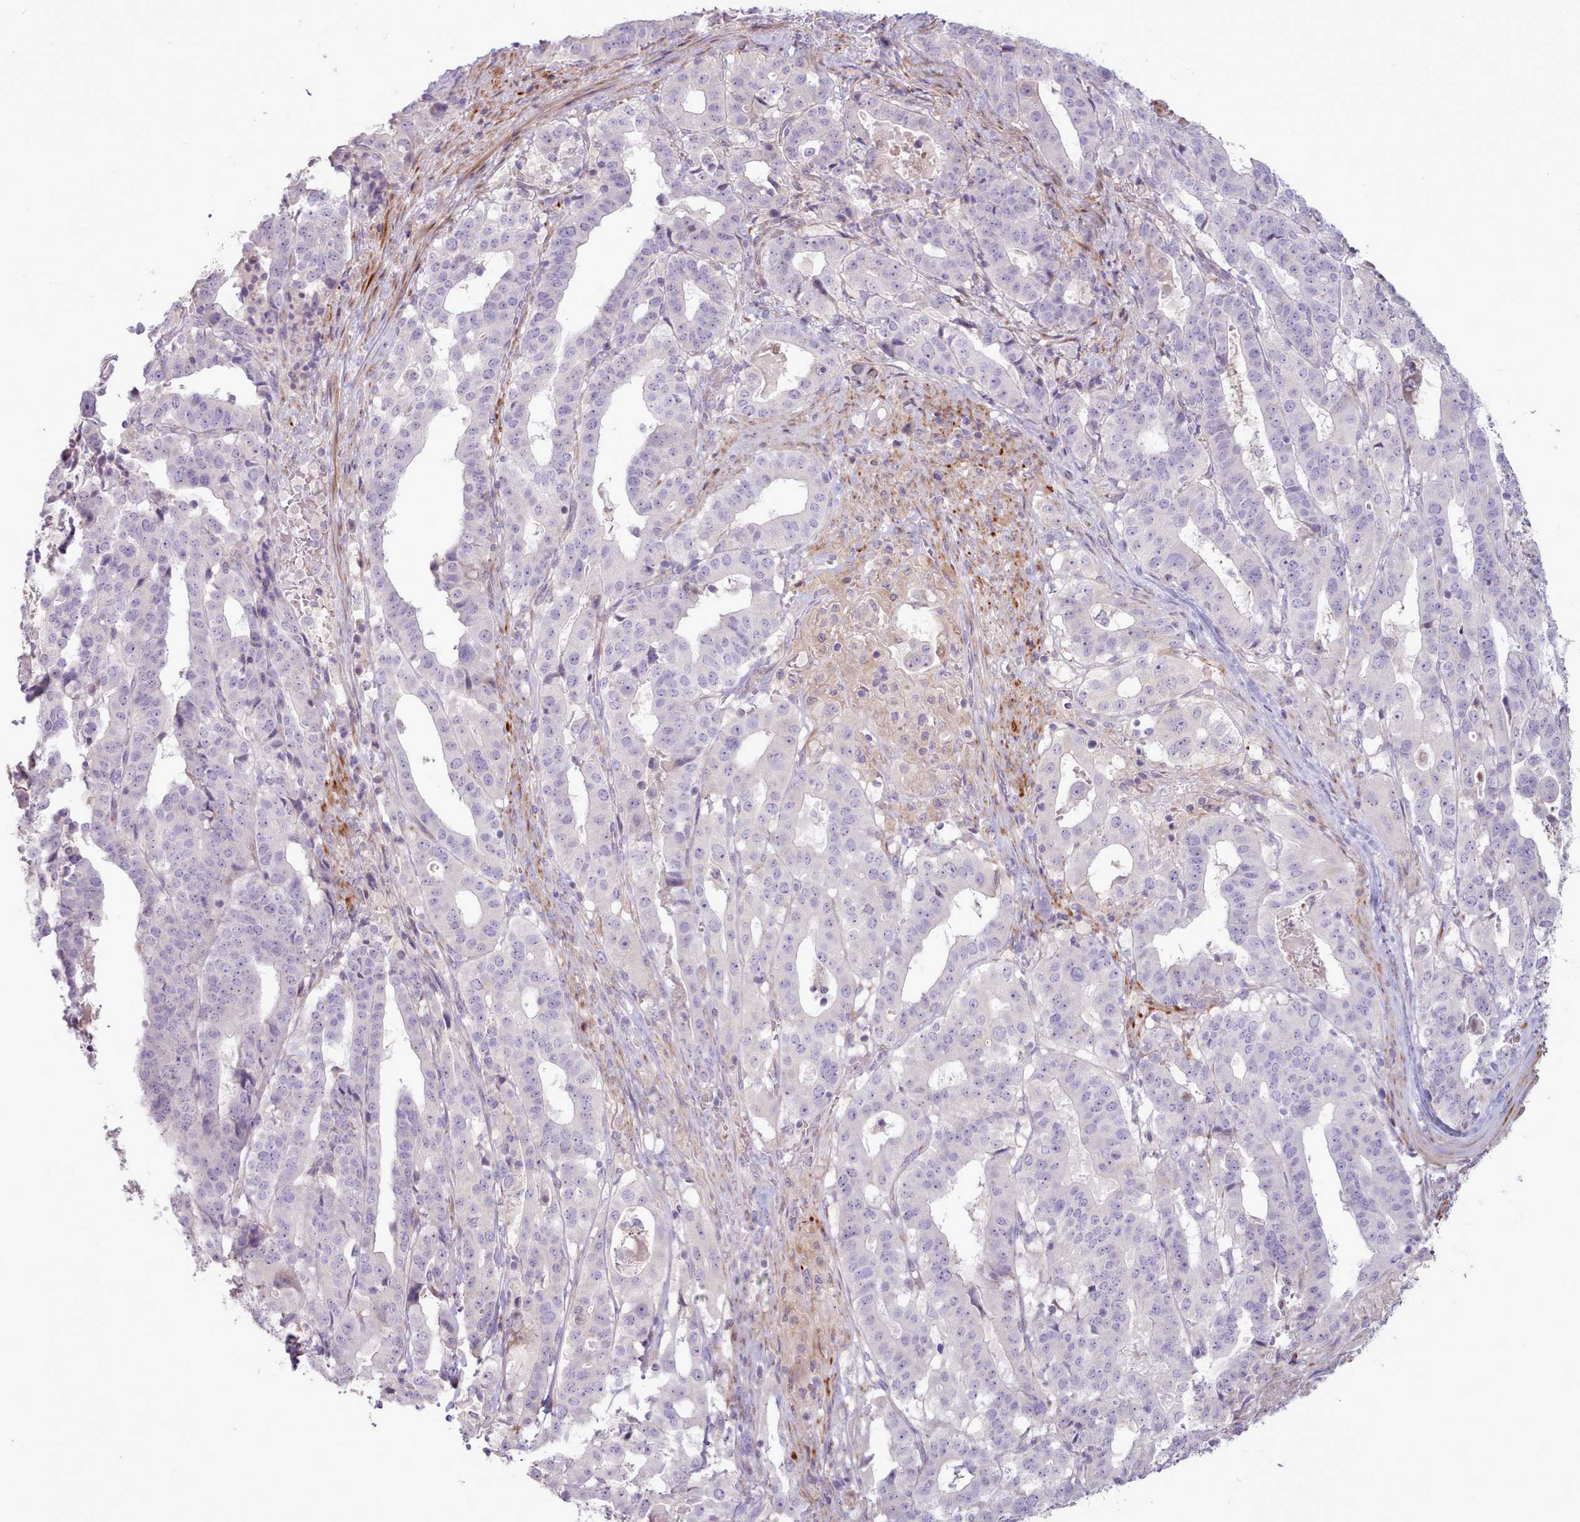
{"staining": {"intensity": "negative", "quantity": "none", "location": "none"}, "tissue": "stomach cancer", "cell_type": "Tumor cells", "image_type": "cancer", "snomed": [{"axis": "morphology", "description": "Adenocarcinoma, NOS"}, {"axis": "topography", "description": "Stomach"}], "caption": "Immunohistochemical staining of human stomach cancer shows no significant staining in tumor cells. Nuclei are stained in blue.", "gene": "PPP3R2", "patient": {"sex": "male", "age": 48}}